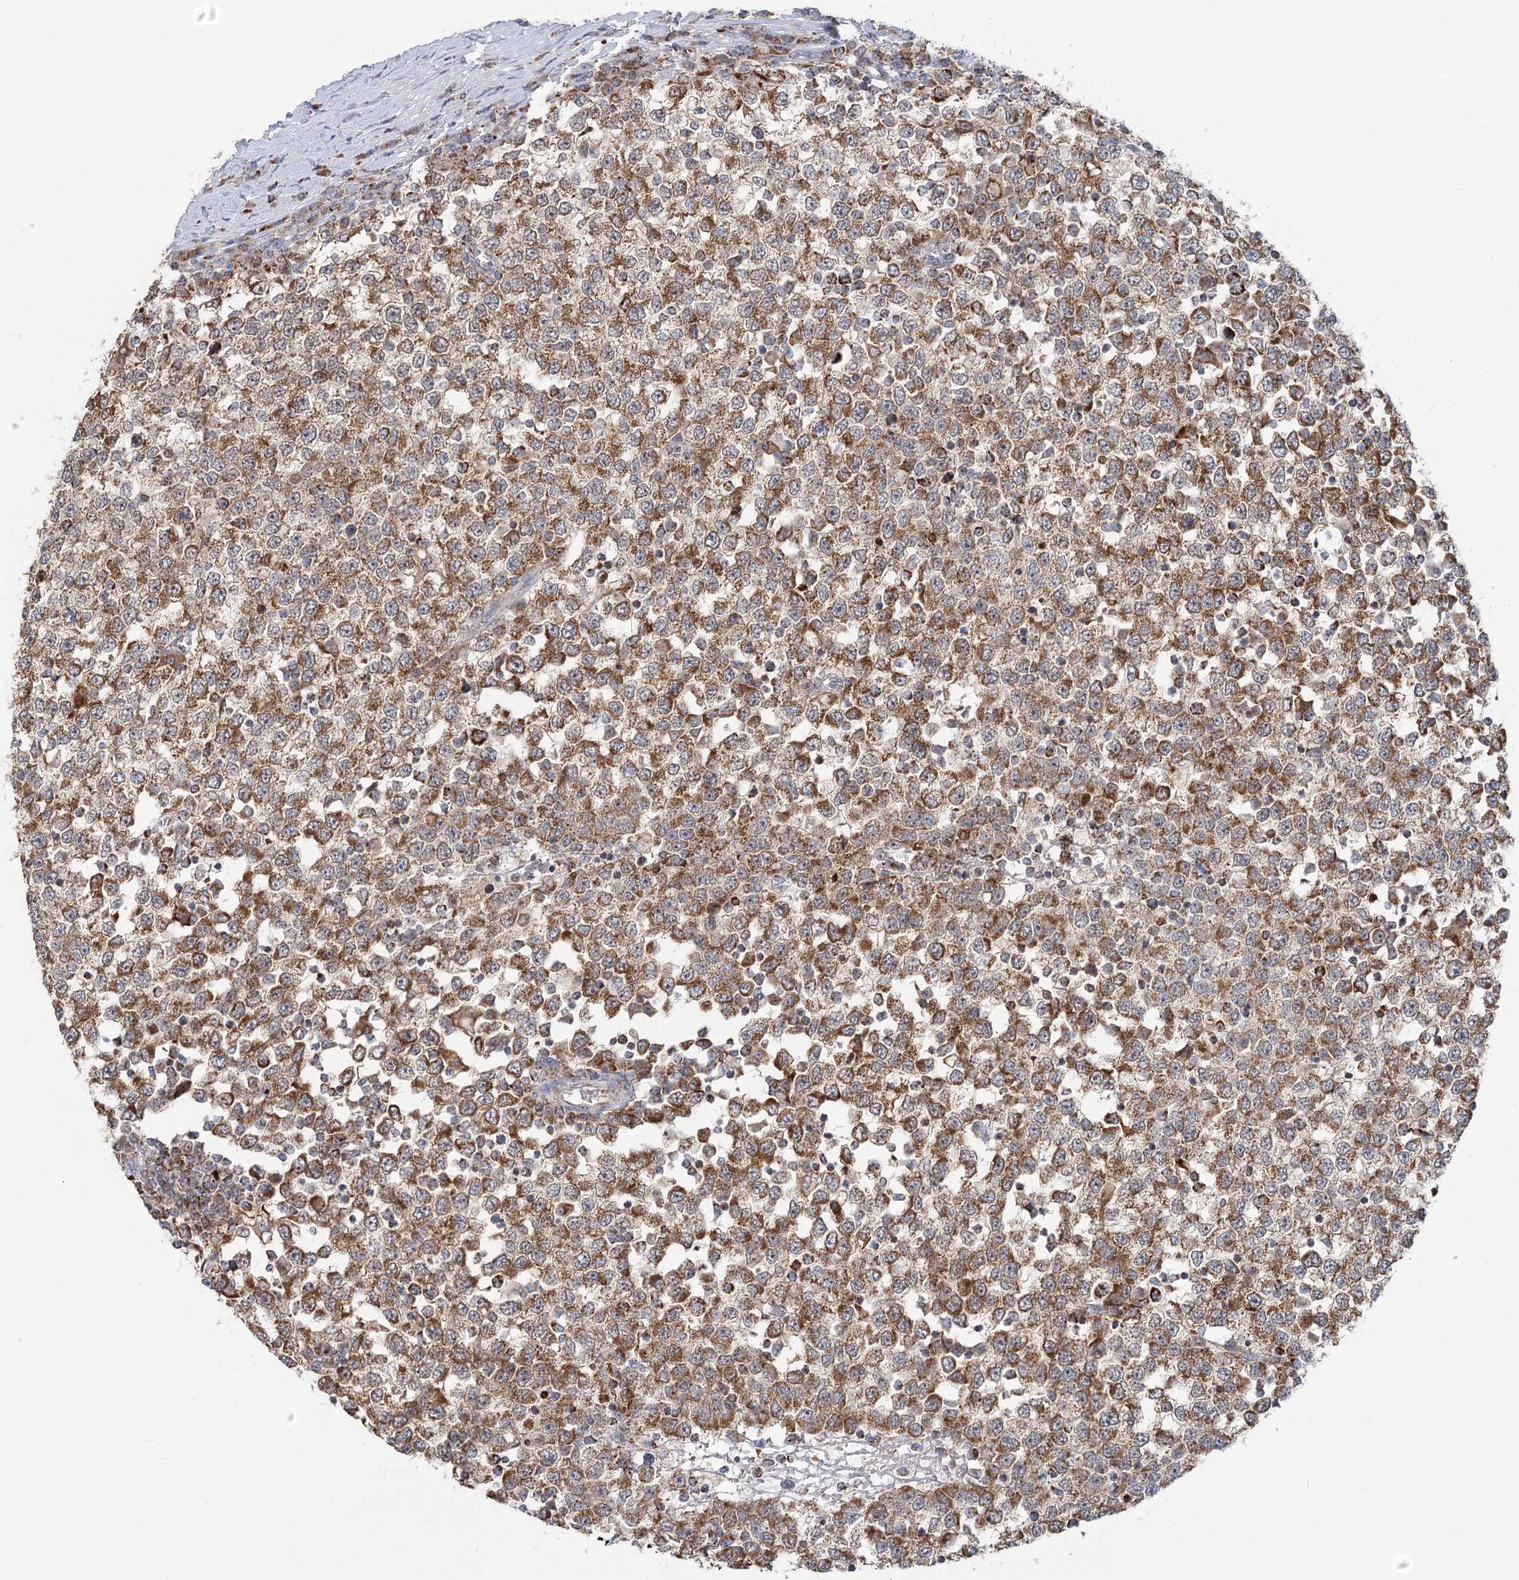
{"staining": {"intensity": "strong", "quantity": ">75%", "location": "cytoplasmic/membranous"}, "tissue": "testis cancer", "cell_type": "Tumor cells", "image_type": "cancer", "snomed": [{"axis": "morphology", "description": "Seminoma, NOS"}, {"axis": "topography", "description": "Testis"}], "caption": "Brown immunohistochemical staining in seminoma (testis) displays strong cytoplasmic/membranous staining in approximately >75% of tumor cells.", "gene": "TAS1R1", "patient": {"sex": "male", "age": 65}}